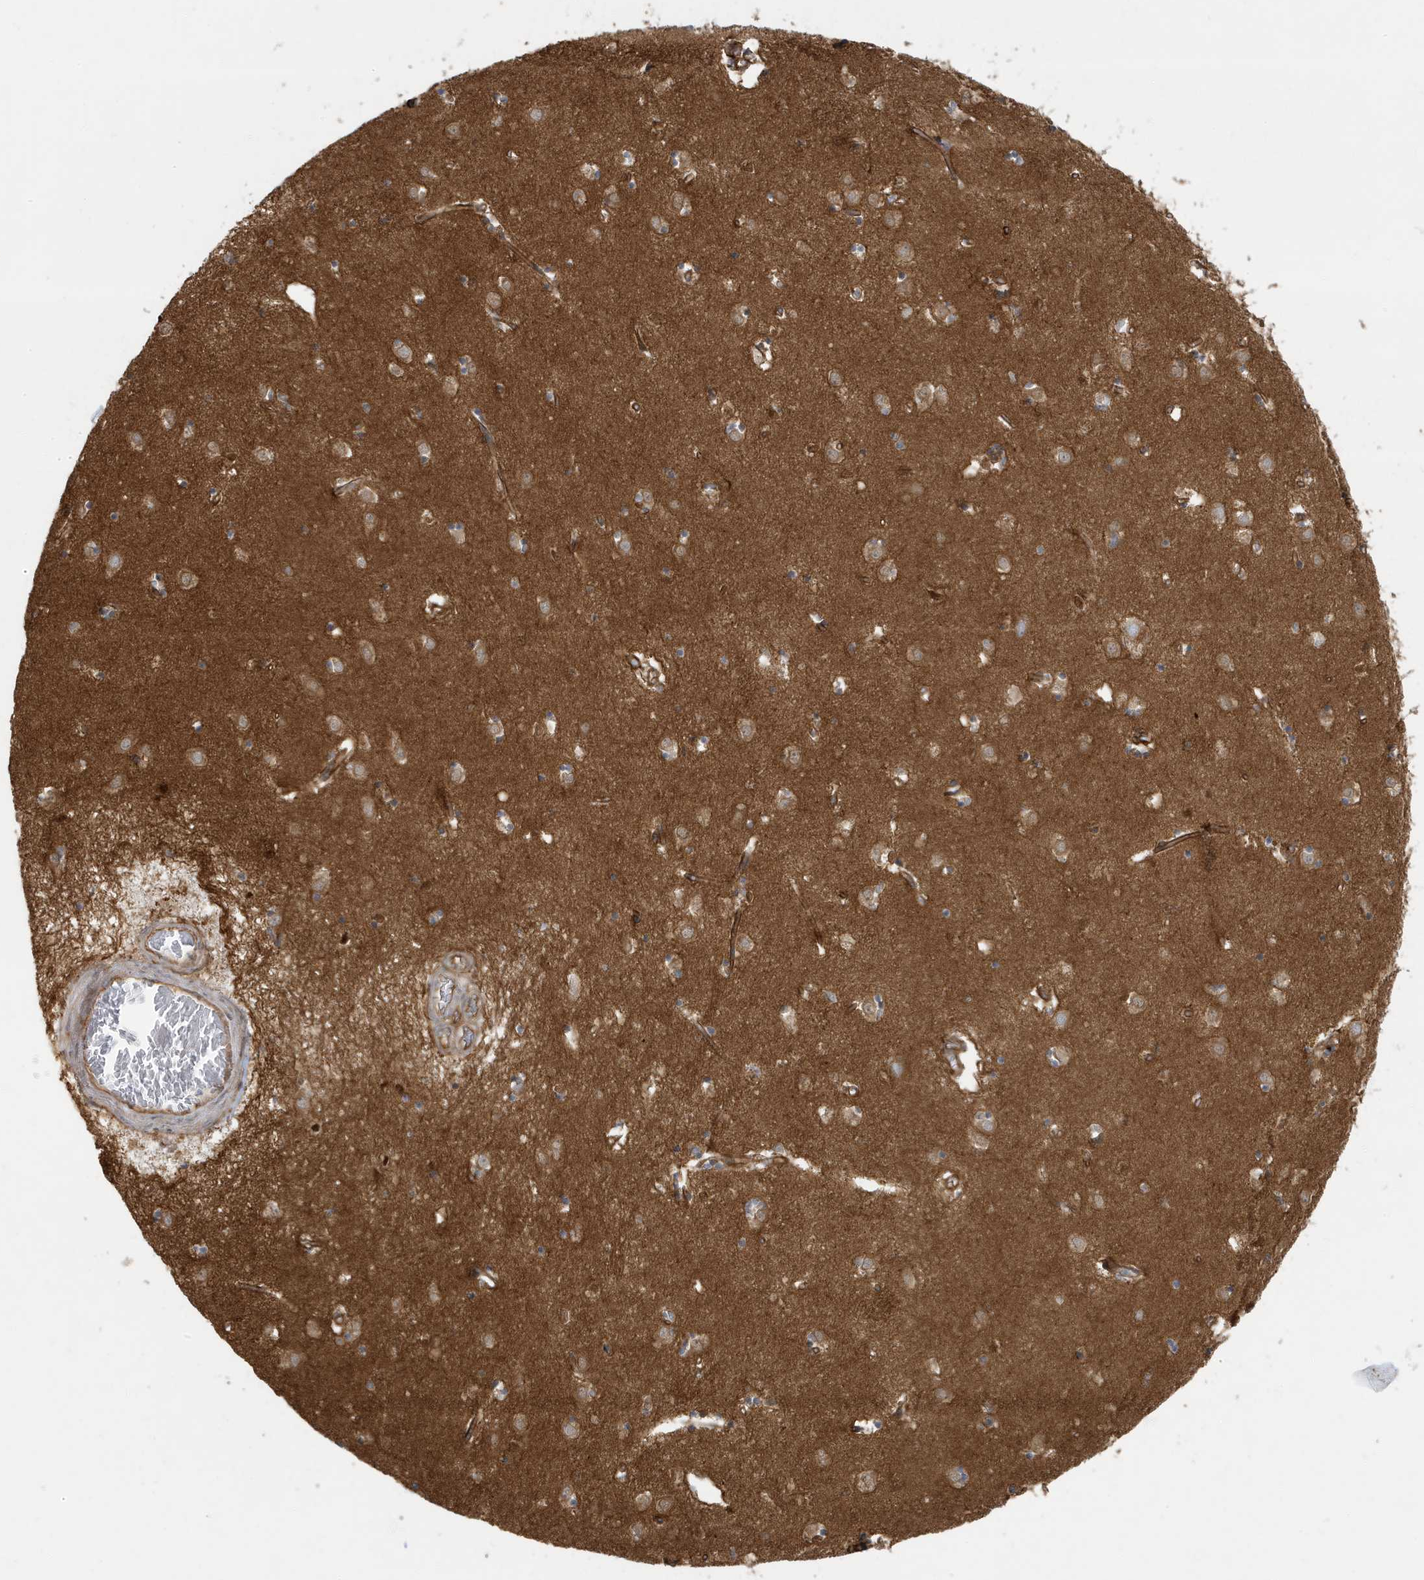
{"staining": {"intensity": "moderate", "quantity": "25%-75%", "location": "cytoplasmic/membranous"}, "tissue": "caudate", "cell_type": "Glial cells", "image_type": "normal", "snomed": [{"axis": "morphology", "description": "Normal tissue, NOS"}, {"axis": "topography", "description": "Lateral ventricle wall"}], "caption": "About 25%-75% of glial cells in unremarkable caudate show moderate cytoplasmic/membranous protein positivity as visualized by brown immunohistochemical staining.", "gene": "ATP23", "patient": {"sex": "male", "age": 70}}